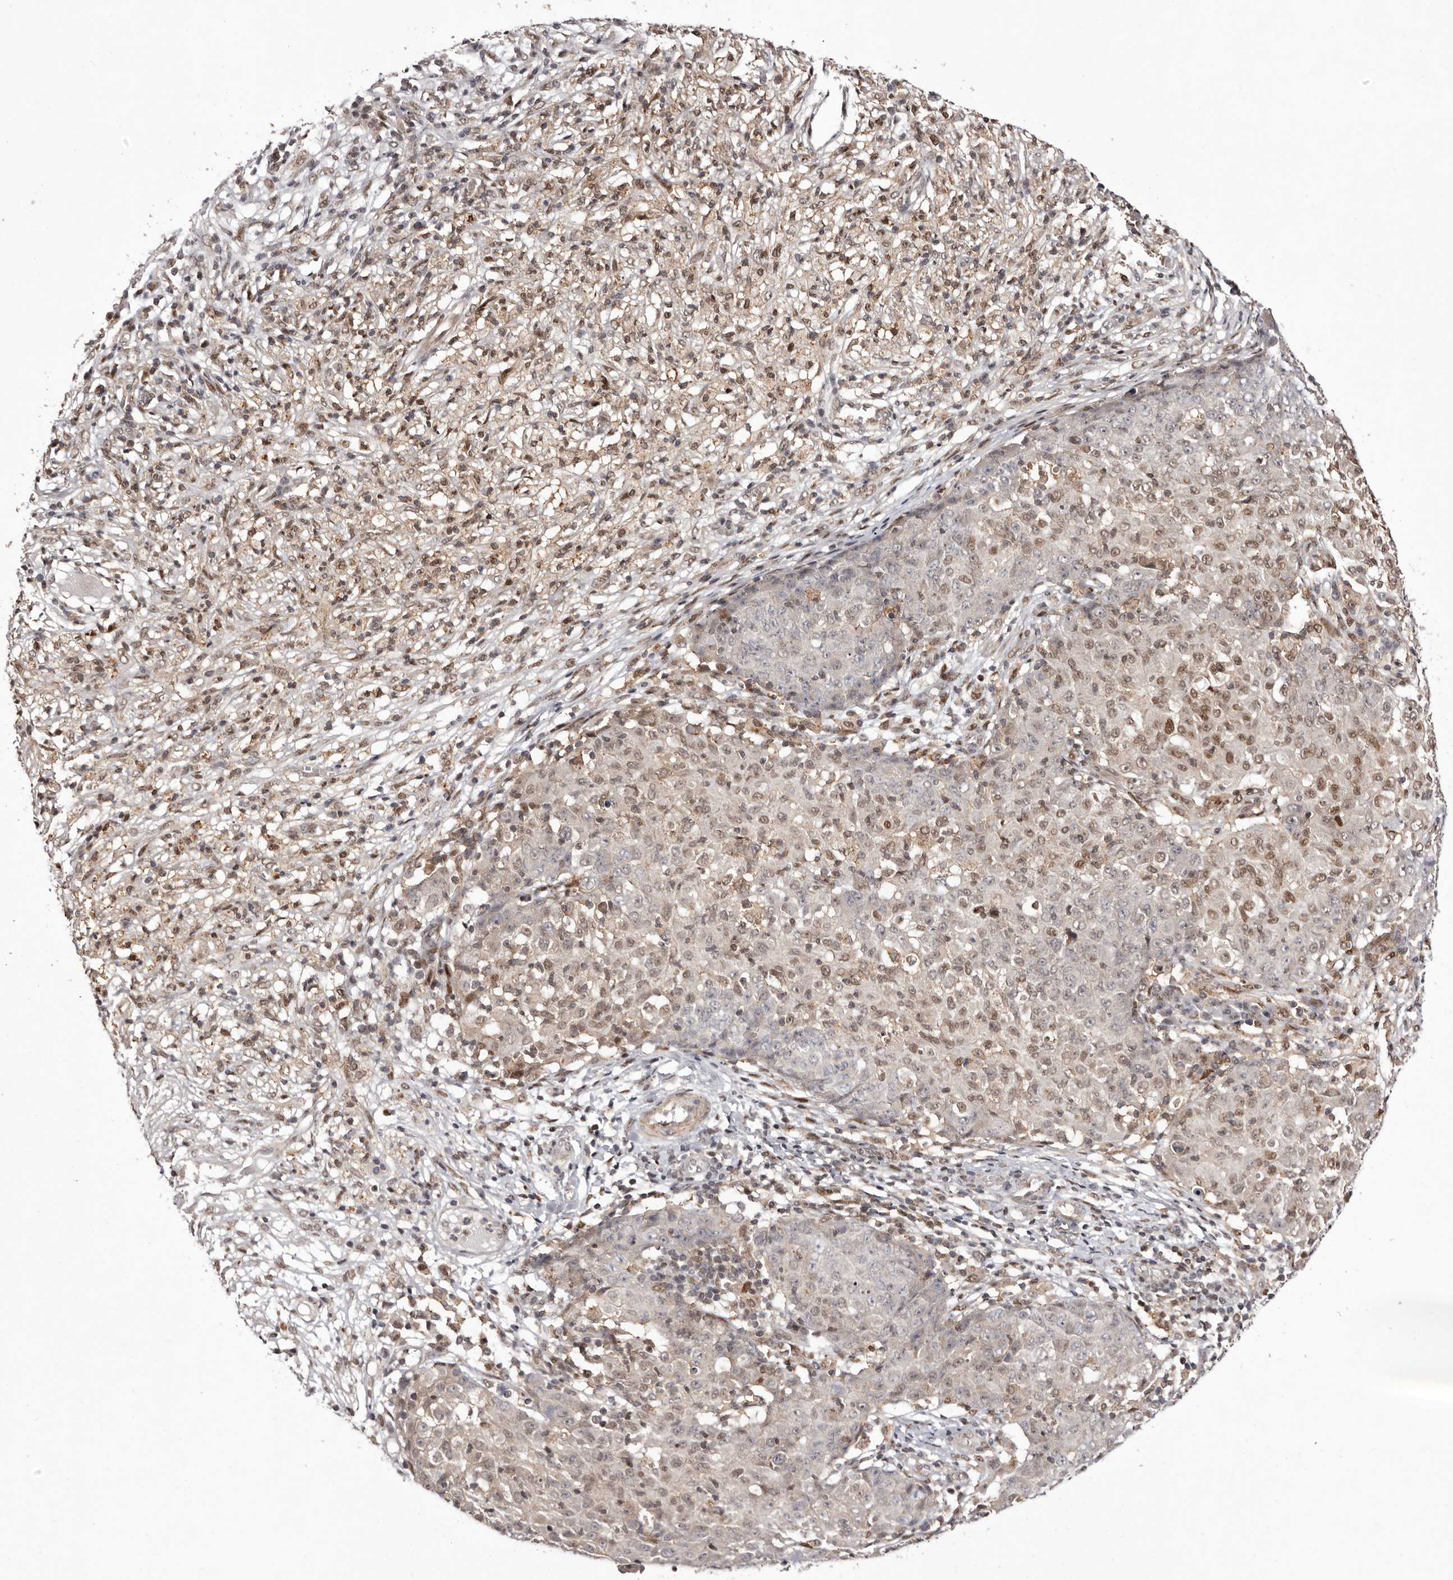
{"staining": {"intensity": "moderate", "quantity": "25%-75%", "location": "nuclear"}, "tissue": "ovarian cancer", "cell_type": "Tumor cells", "image_type": "cancer", "snomed": [{"axis": "morphology", "description": "Carcinoma, endometroid"}, {"axis": "topography", "description": "Ovary"}], "caption": "Immunohistochemistry (IHC) (DAB (3,3'-diaminobenzidine)) staining of endometroid carcinoma (ovarian) displays moderate nuclear protein expression in about 25%-75% of tumor cells.", "gene": "FBXO5", "patient": {"sex": "female", "age": 42}}